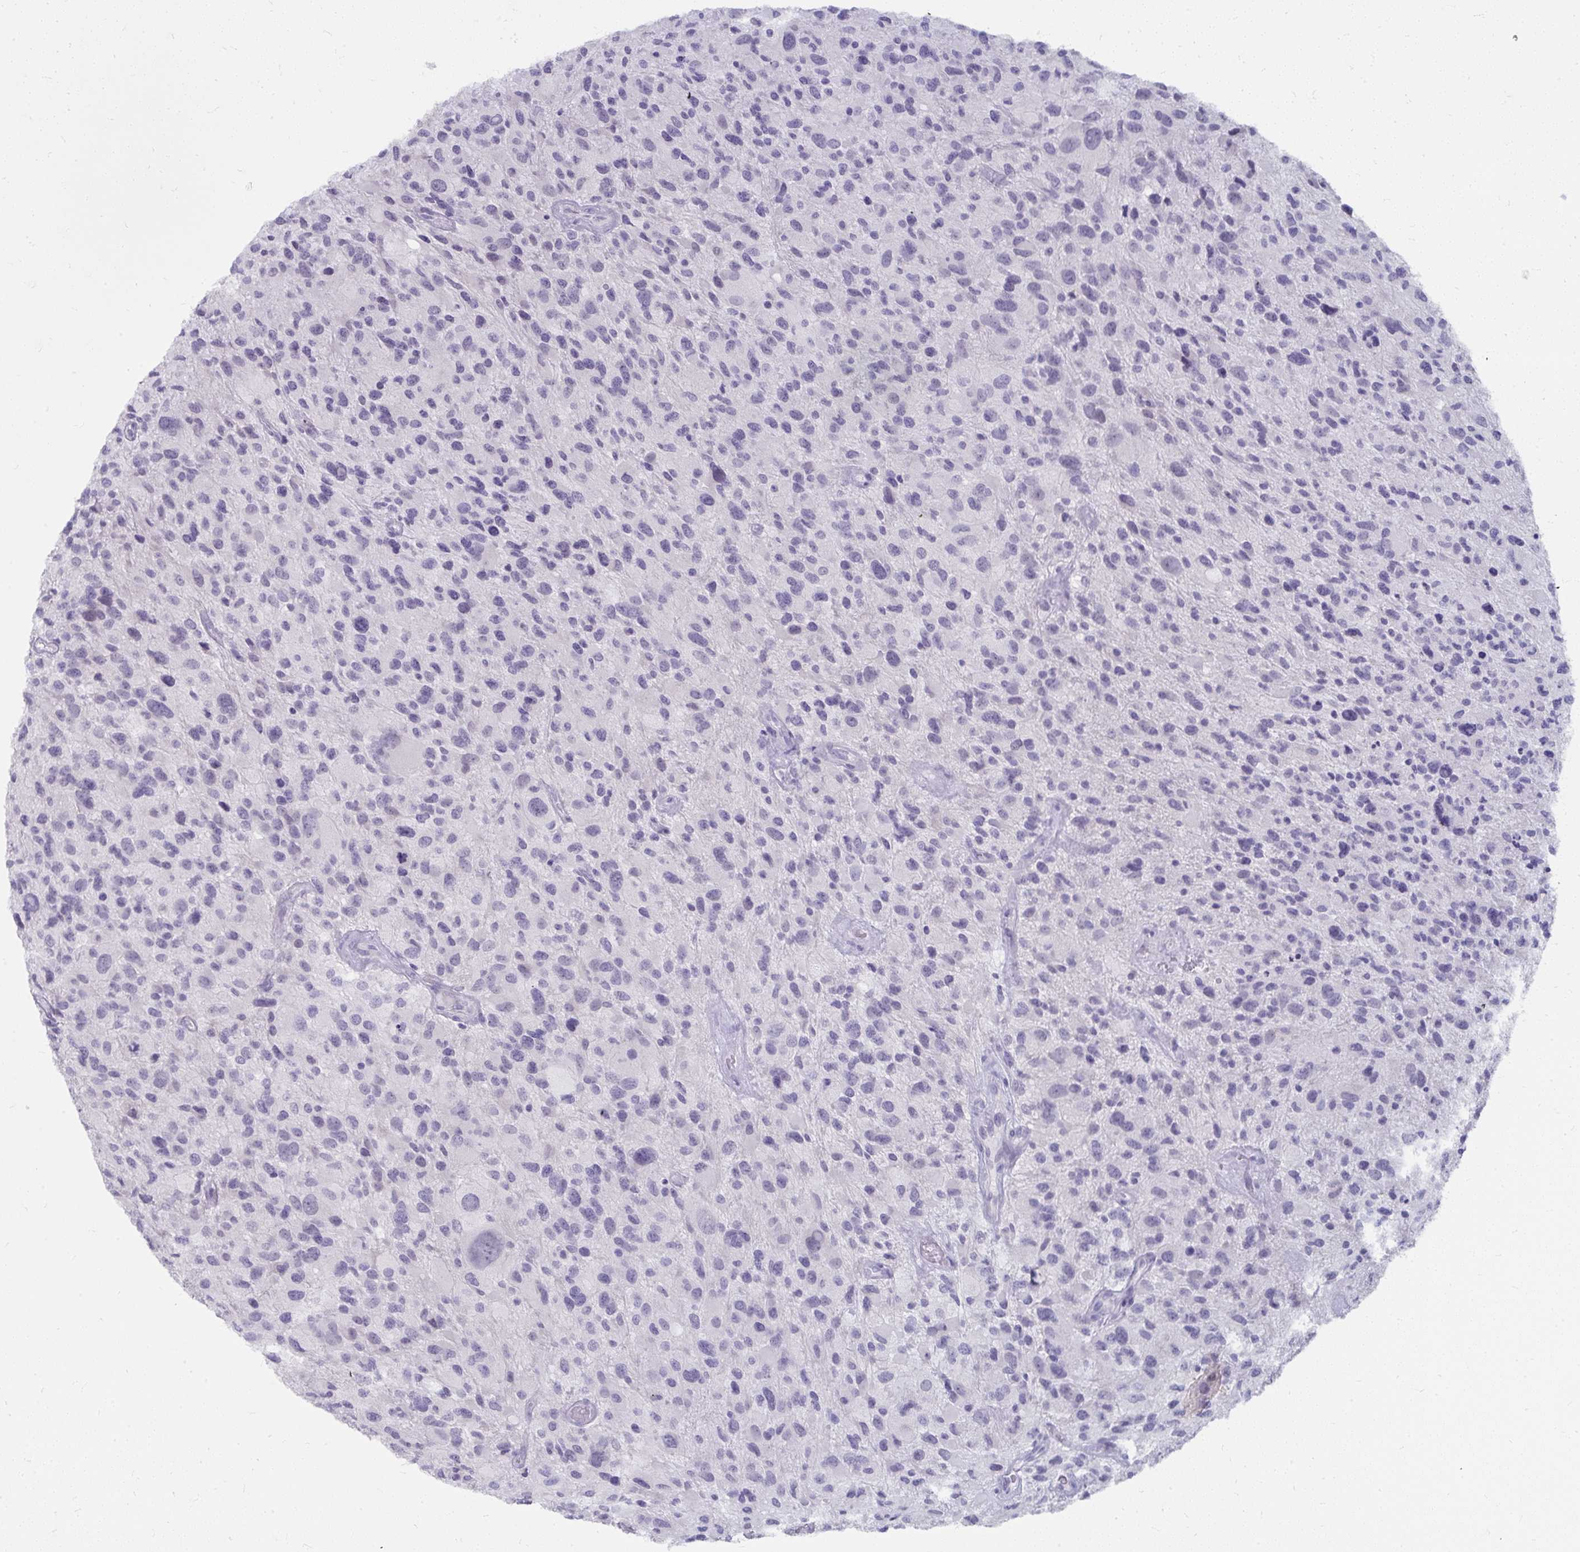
{"staining": {"intensity": "negative", "quantity": "none", "location": "none"}, "tissue": "glioma", "cell_type": "Tumor cells", "image_type": "cancer", "snomed": [{"axis": "morphology", "description": "Glioma, malignant, High grade"}, {"axis": "topography", "description": "Brain"}], "caption": "Immunohistochemistry (IHC) of high-grade glioma (malignant) shows no positivity in tumor cells.", "gene": "UGT3A2", "patient": {"sex": "female", "age": 67}}